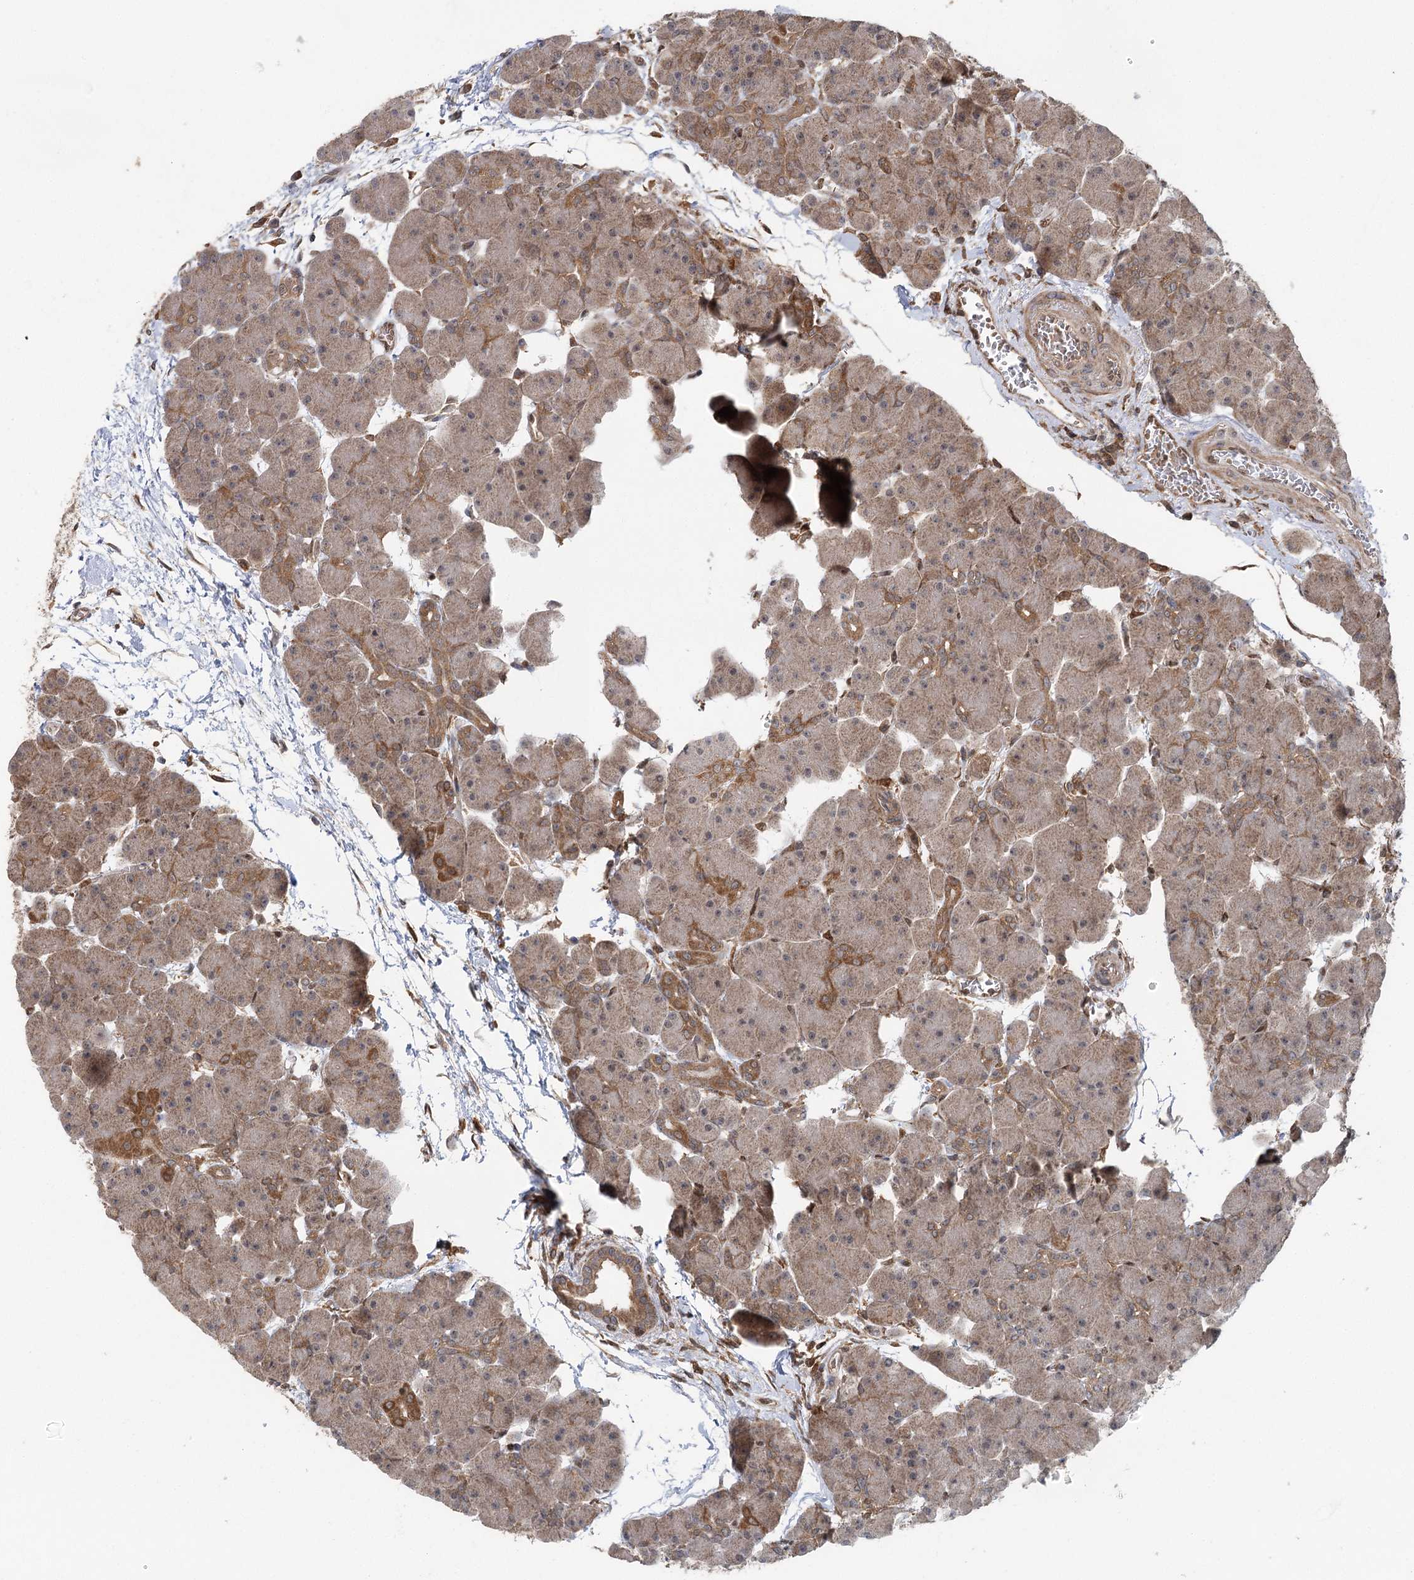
{"staining": {"intensity": "moderate", "quantity": ">75%", "location": "cytoplasmic/membranous"}, "tissue": "pancreas", "cell_type": "Exocrine glandular cells", "image_type": "normal", "snomed": [{"axis": "morphology", "description": "Normal tissue, NOS"}, {"axis": "topography", "description": "Pancreas"}], "caption": "IHC micrograph of normal pancreas stained for a protein (brown), which displays medium levels of moderate cytoplasmic/membranous positivity in approximately >75% of exocrine glandular cells.", "gene": "C12orf4", "patient": {"sex": "male", "age": 66}}